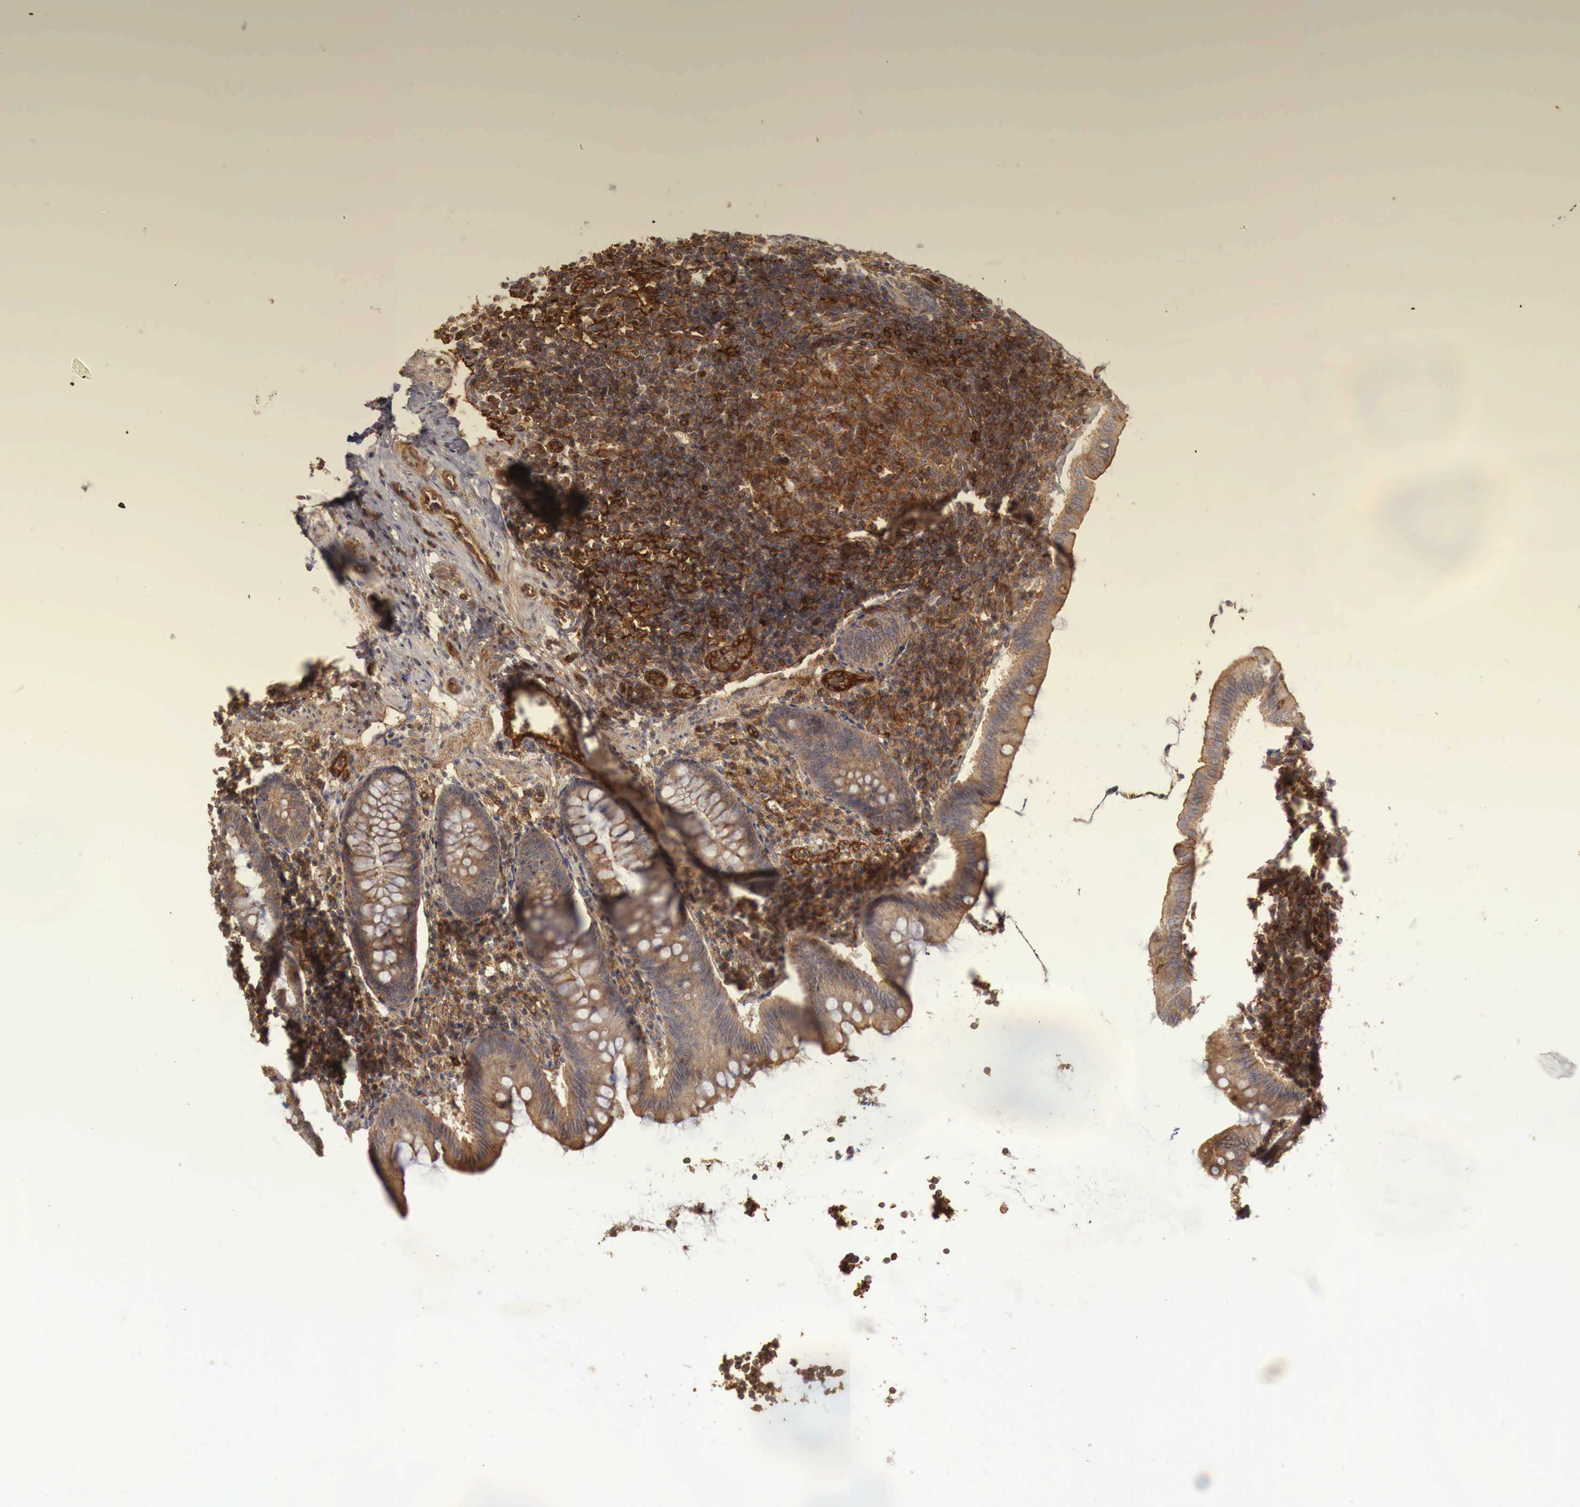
{"staining": {"intensity": "strong", "quantity": ">75%", "location": "cytoplasmic/membranous"}, "tissue": "appendix", "cell_type": "Glandular cells", "image_type": "normal", "snomed": [{"axis": "morphology", "description": "Normal tissue, NOS"}, {"axis": "topography", "description": "Appendix"}], "caption": "Glandular cells reveal high levels of strong cytoplasmic/membranous staining in about >75% of cells in unremarkable appendix. (brown staining indicates protein expression, while blue staining denotes nuclei).", "gene": "ARMCX4", "patient": {"sex": "female", "age": 34}}